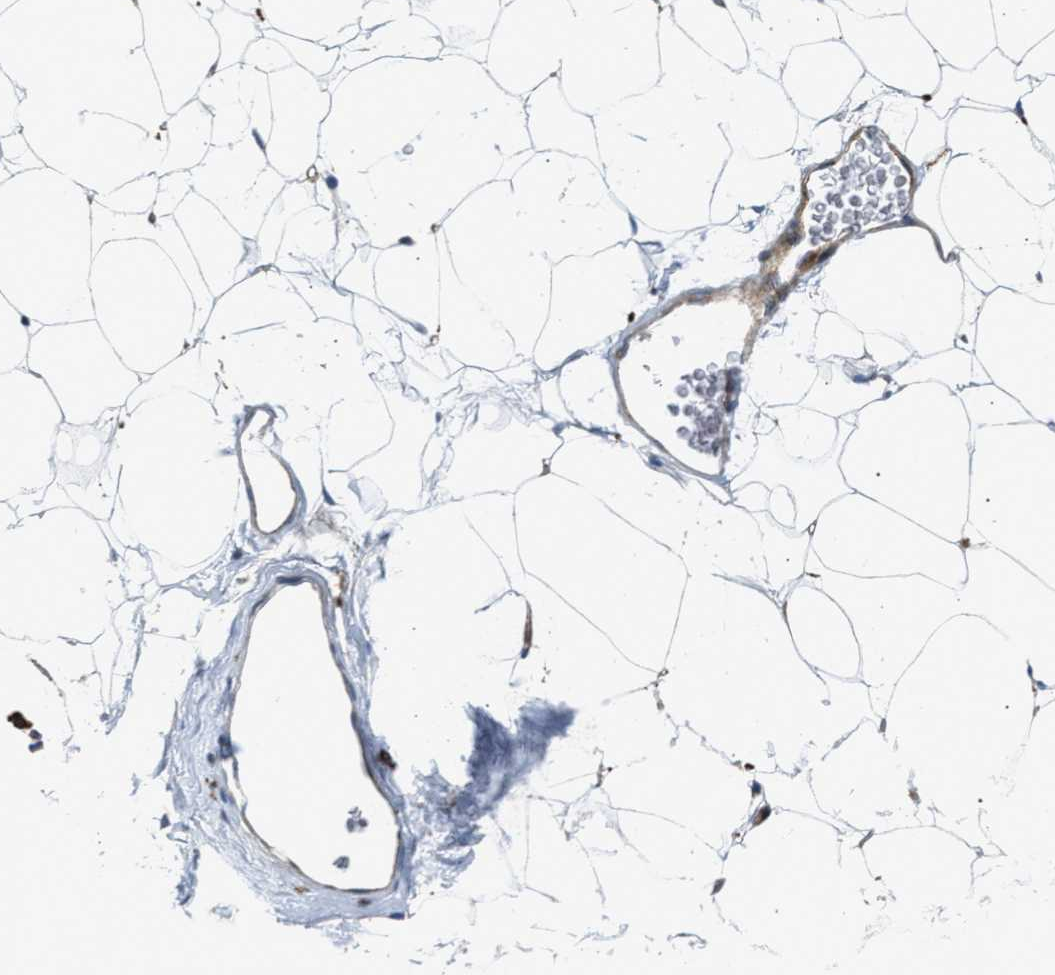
{"staining": {"intensity": "negative", "quantity": "none", "location": "none"}, "tissue": "adipose tissue", "cell_type": "Adipocytes", "image_type": "normal", "snomed": [{"axis": "morphology", "description": "Normal tissue, NOS"}, {"axis": "topography", "description": "Breast"}, {"axis": "topography", "description": "Soft tissue"}], "caption": "High power microscopy image of an immunohistochemistry micrograph of normal adipose tissue, revealing no significant expression in adipocytes.", "gene": "NSUN7", "patient": {"sex": "female", "age": 75}}